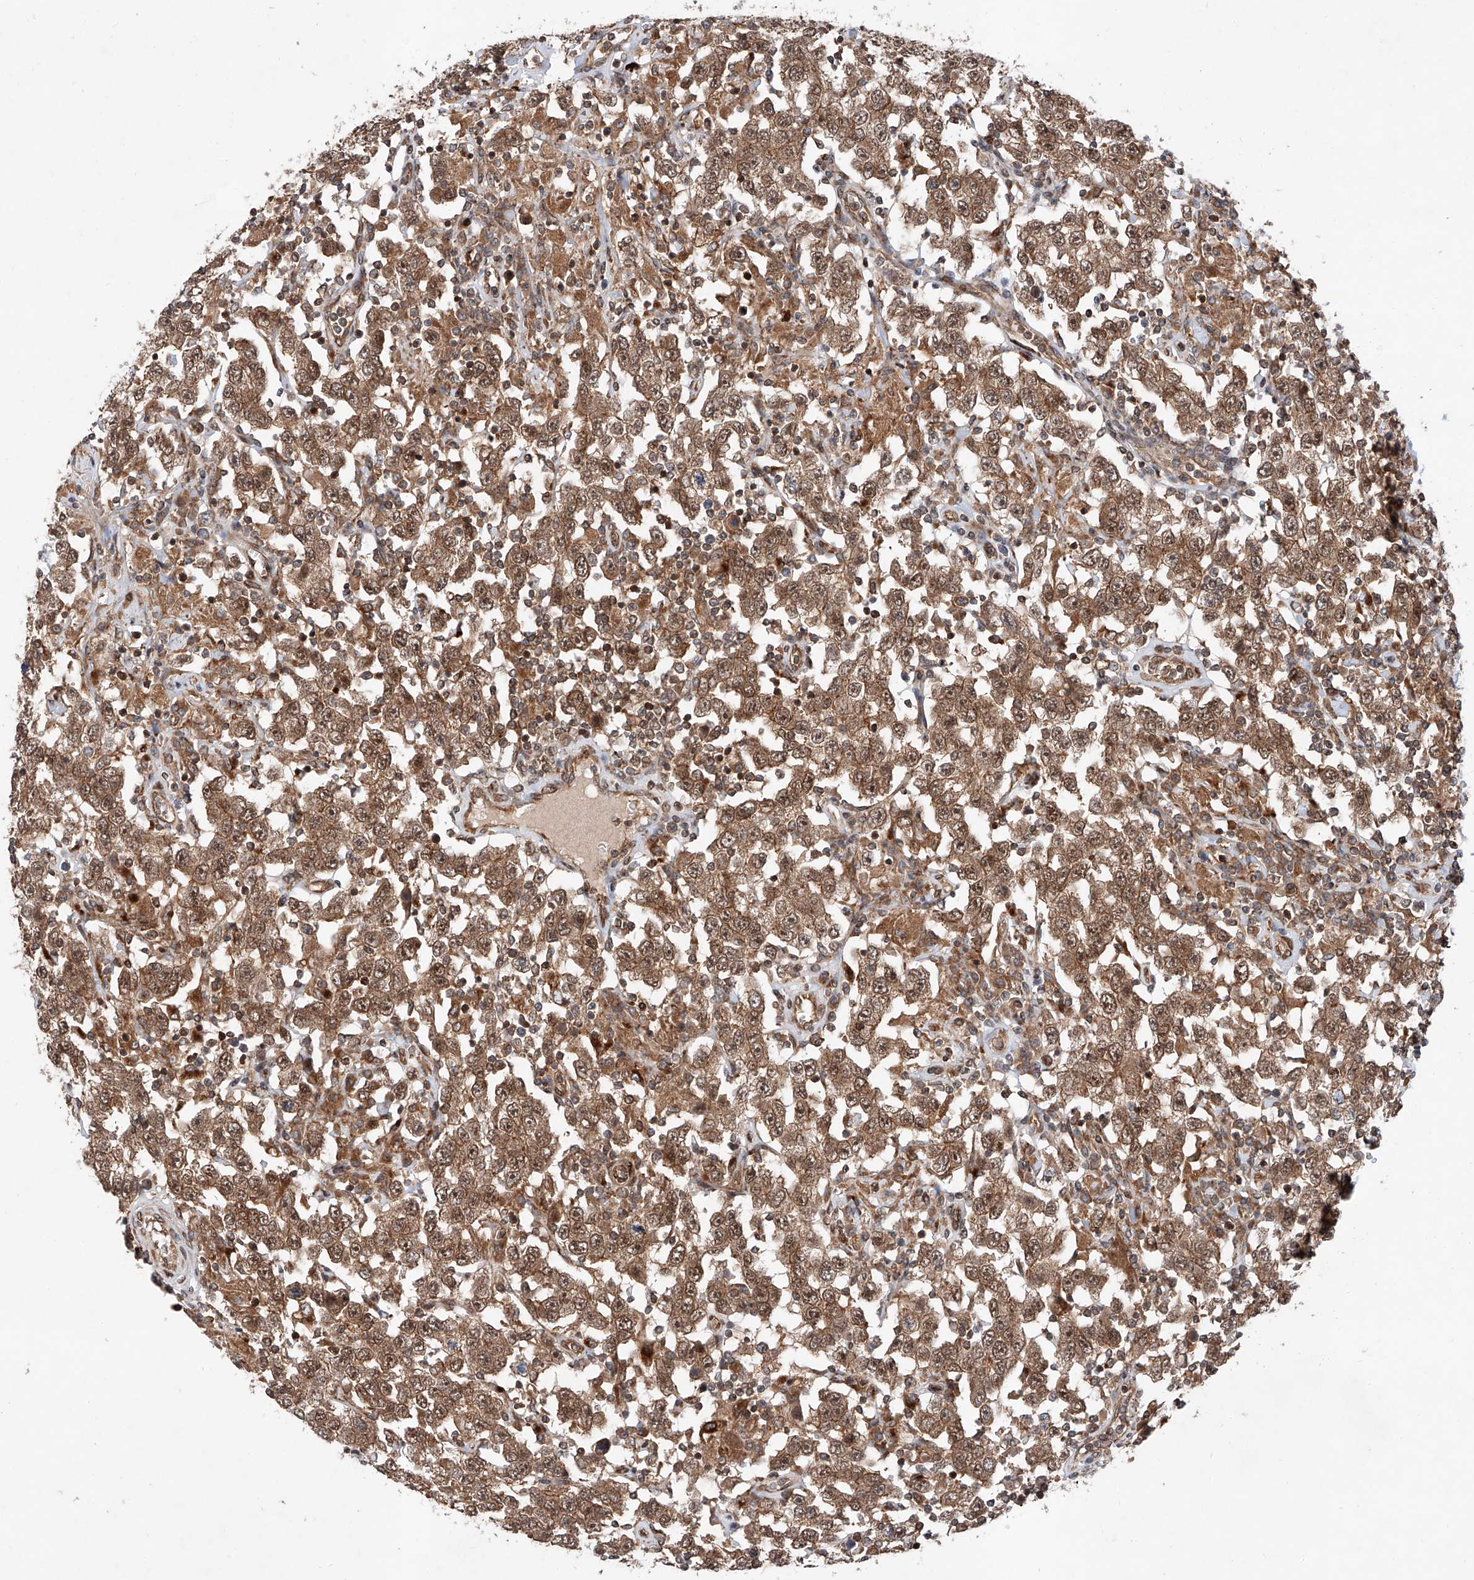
{"staining": {"intensity": "moderate", "quantity": ">75%", "location": "cytoplasmic/membranous,nuclear"}, "tissue": "testis cancer", "cell_type": "Tumor cells", "image_type": "cancer", "snomed": [{"axis": "morphology", "description": "Seminoma, NOS"}, {"axis": "topography", "description": "Testis"}], "caption": "Immunohistochemistry (IHC) of testis seminoma demonstrates medium levels of moderate cytoplasmic/membranous and nuclear staining in approximately >75% of tumor cells.", "gene": "ZFP28", "patient": {"sex": "male", "age": 41}}